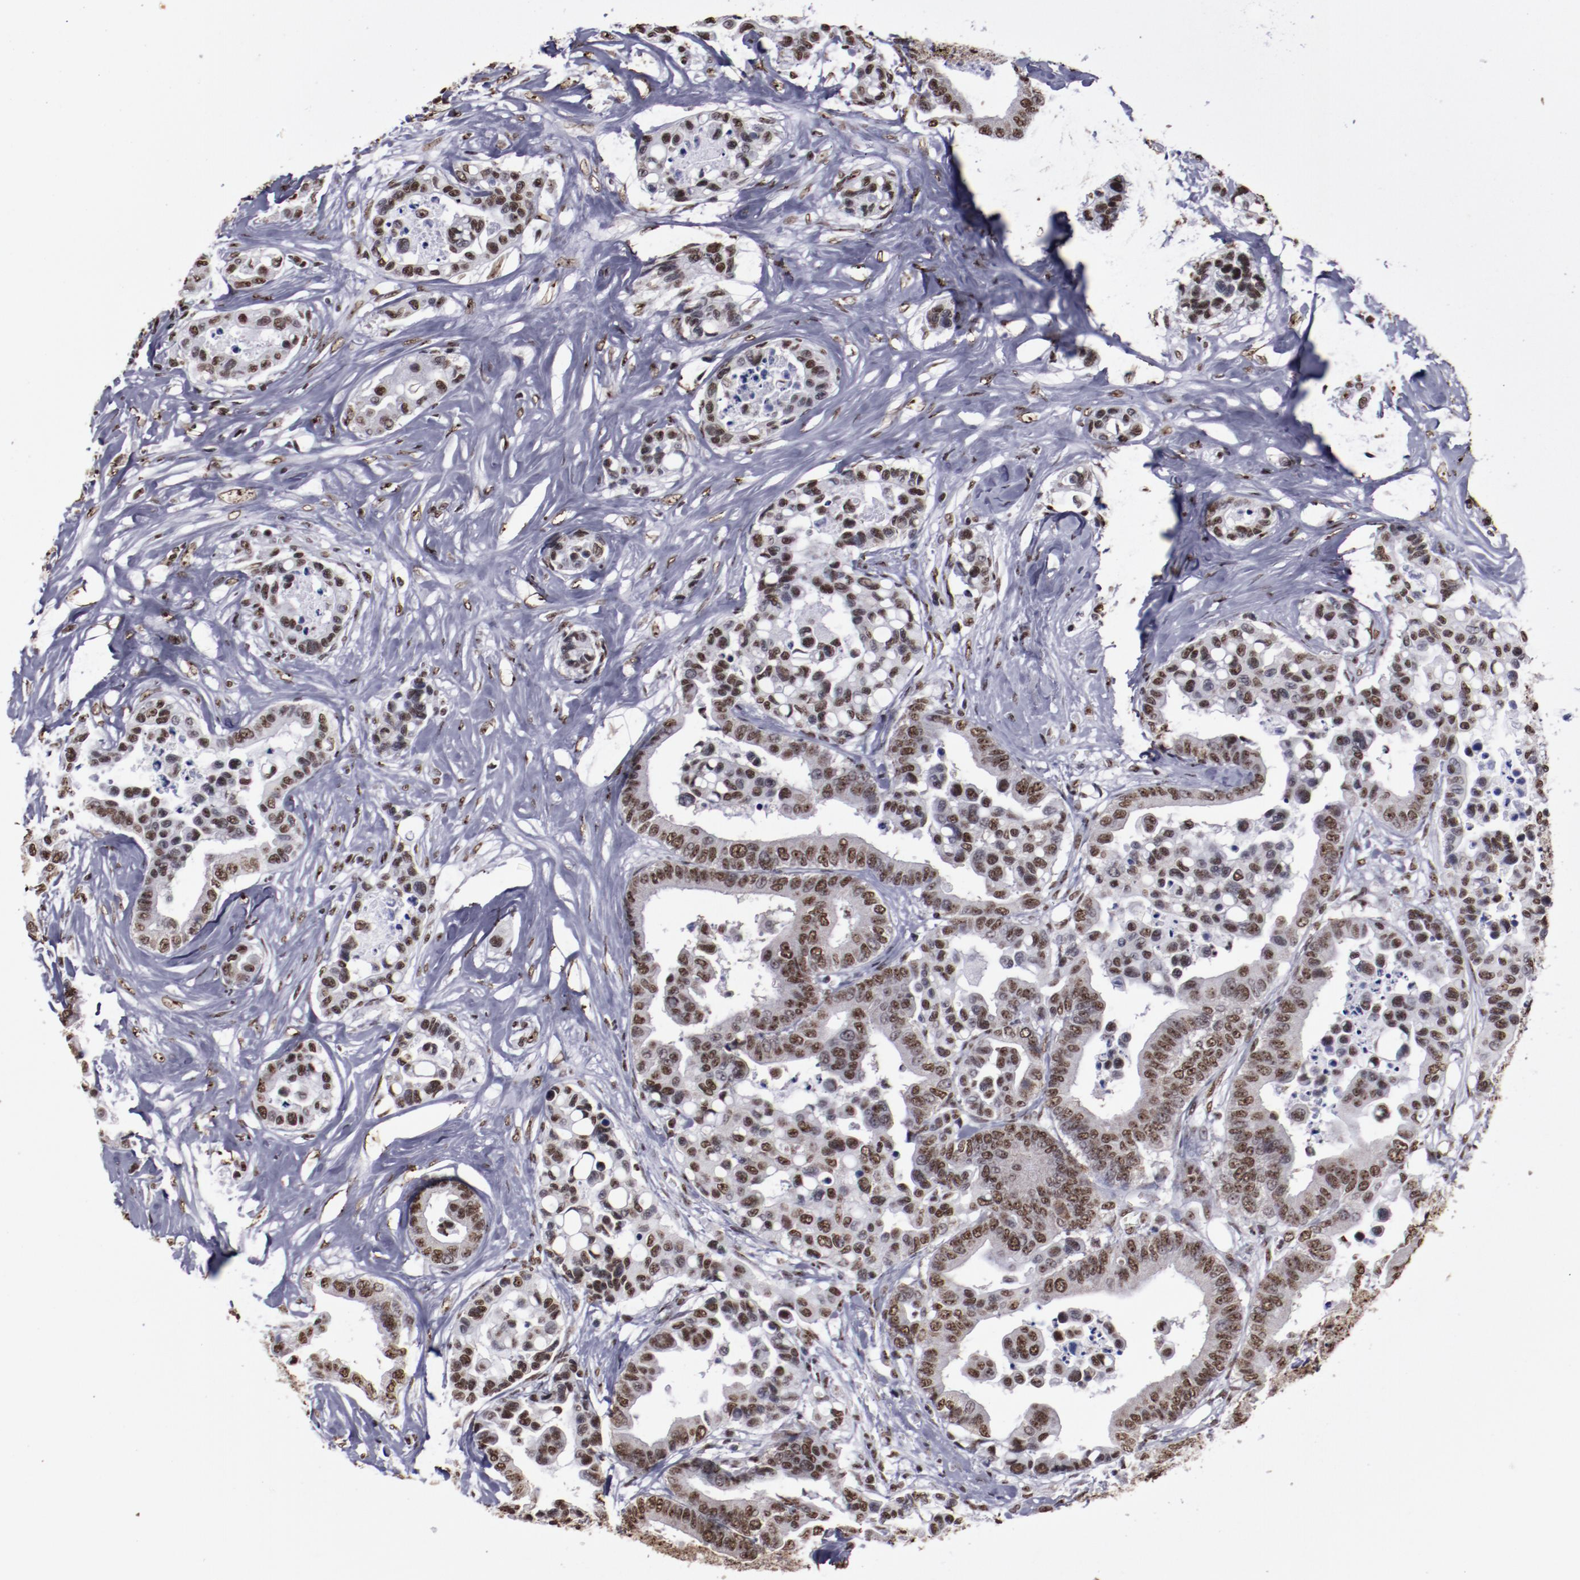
{"staining": {"intensity": "strong", "quantity": ">75%", "location": "nuclear"}, "tissue": "colorectal cancer", "cell_type": "Tumor cells", "image_type": "cancer", "snomed": [{"axis": "morphology", "description": "Adenocarcinoma, NOS"}, {"axis": "topography", "description": "Colon"}], "caption": "Colorectal adenocarcinoma stained for a protein (brown) reveals strong nuclear positive staining in about >75% of tumor cells.", "gene": "HNRNPA2B1", "patient": {"sex": "male", "age": 82}}